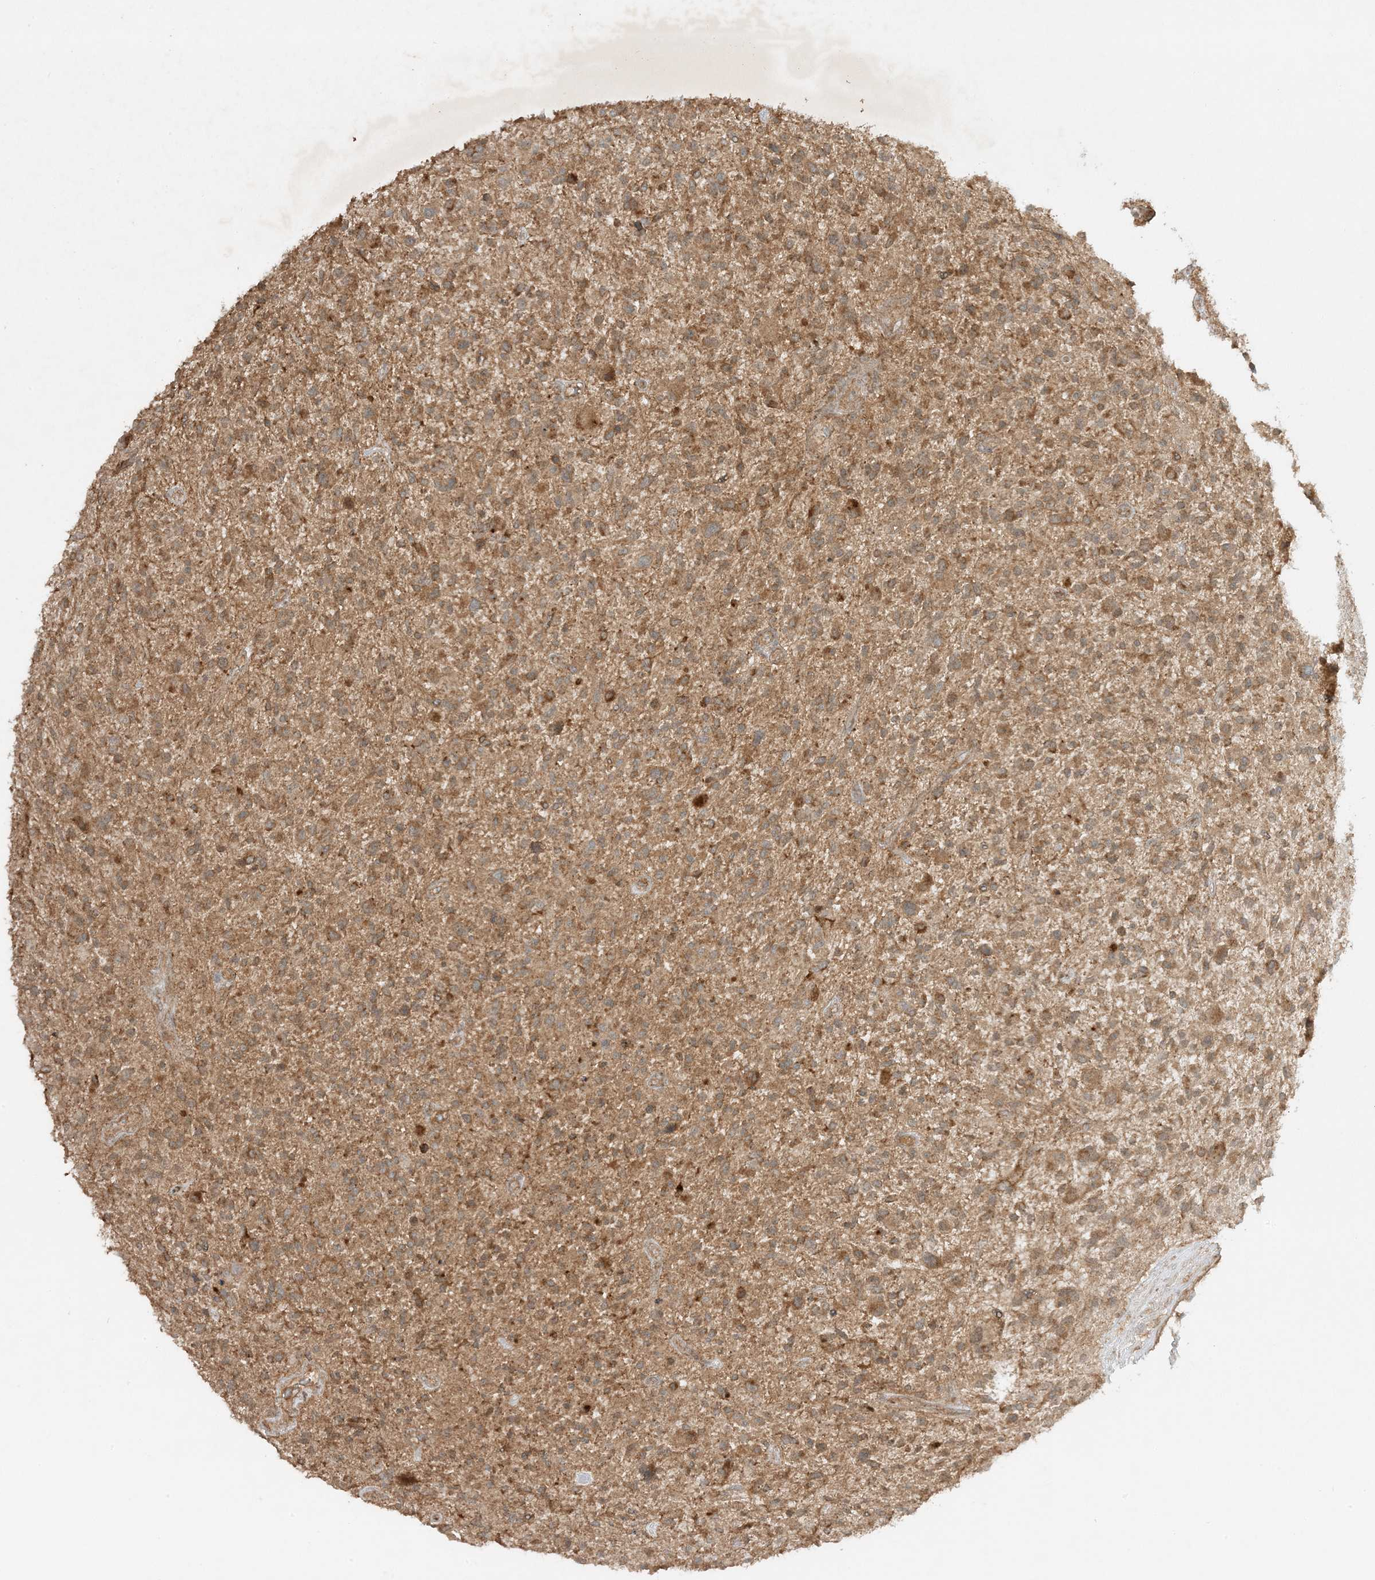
{"staining": {"intensity": "moderate", "quantity": ">75%", "location": "cytoplasmic/membranous"}, "tissue": "glioma", "cell_type": "Tumor cells", "image_type": "cancer", "snomed": [{"axis": "morphology", "description": "Glioma, malignant, High grade"}, {"axis": "topography", "description": "Brain"}], "caption": "The immunohistochemical stain shows moderate cytoplasmic/membranous expression in tumor cells of glioma tissue.", "gene": "XRN1", "patient": {"sex": "male", "age": 47}}